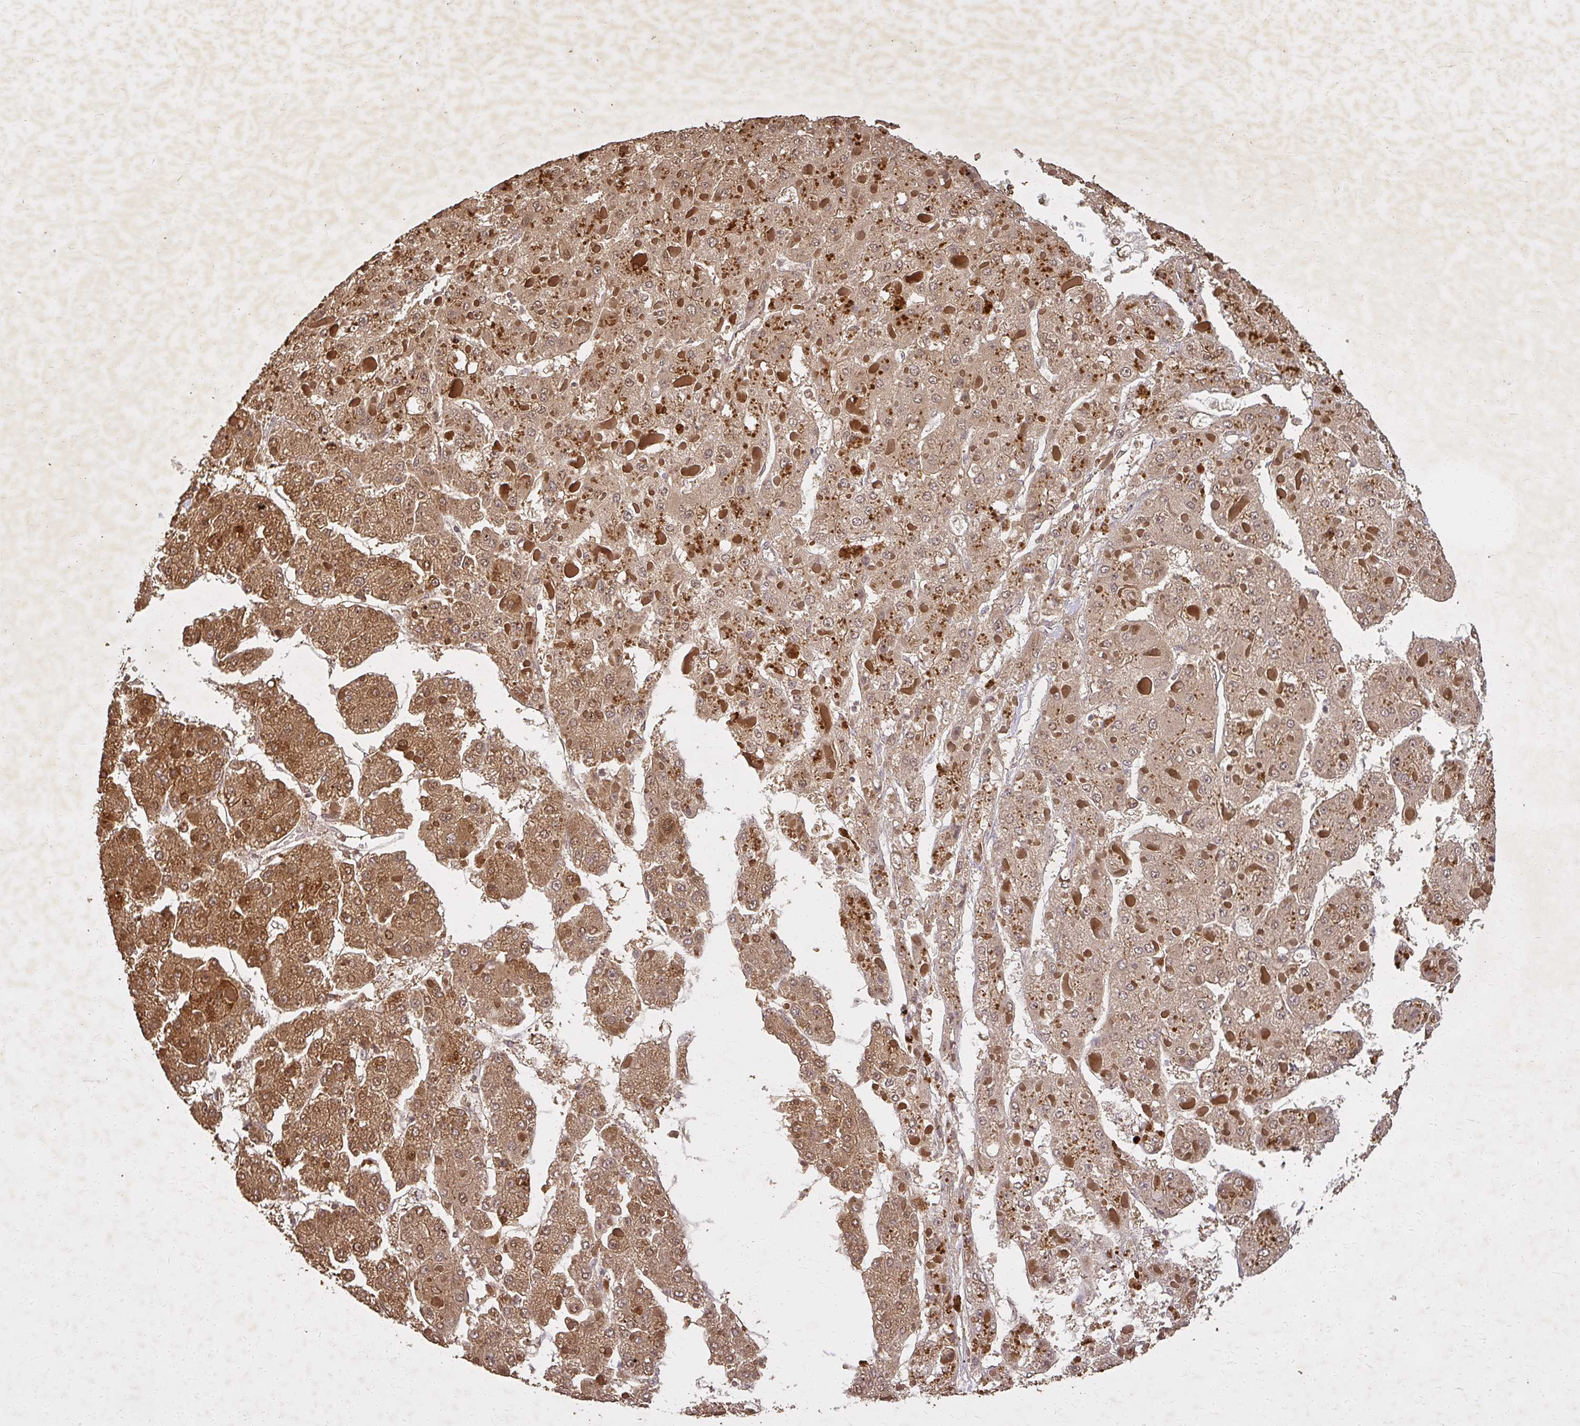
{"staining": {"intensity": "moderate", "quantity": ">75%", "location": "cytoplasmic/membranous,nuclear"}, "tissue": "liver cancer", "cell_type": "Tumor cells", "image_type": "cancer", "snomed": [{"axis": "morphology", "description": "Carcinoma, Hepatocellular, NOS"}, {"axis": "topography", "description": "Liver"}], "caption": "Immunohistochemical staining of human liver cancer displays medium levels of moderate cytoplasmic/membranous and nuclear expression in about >75% of tumor cells. The staining is performed using DAB brown chromogen to label protein expression. The nuclei are counter-stained blue using hematoxylin.", "gene": "LARS2", "patient": {"sex": "female", "age": 73}}